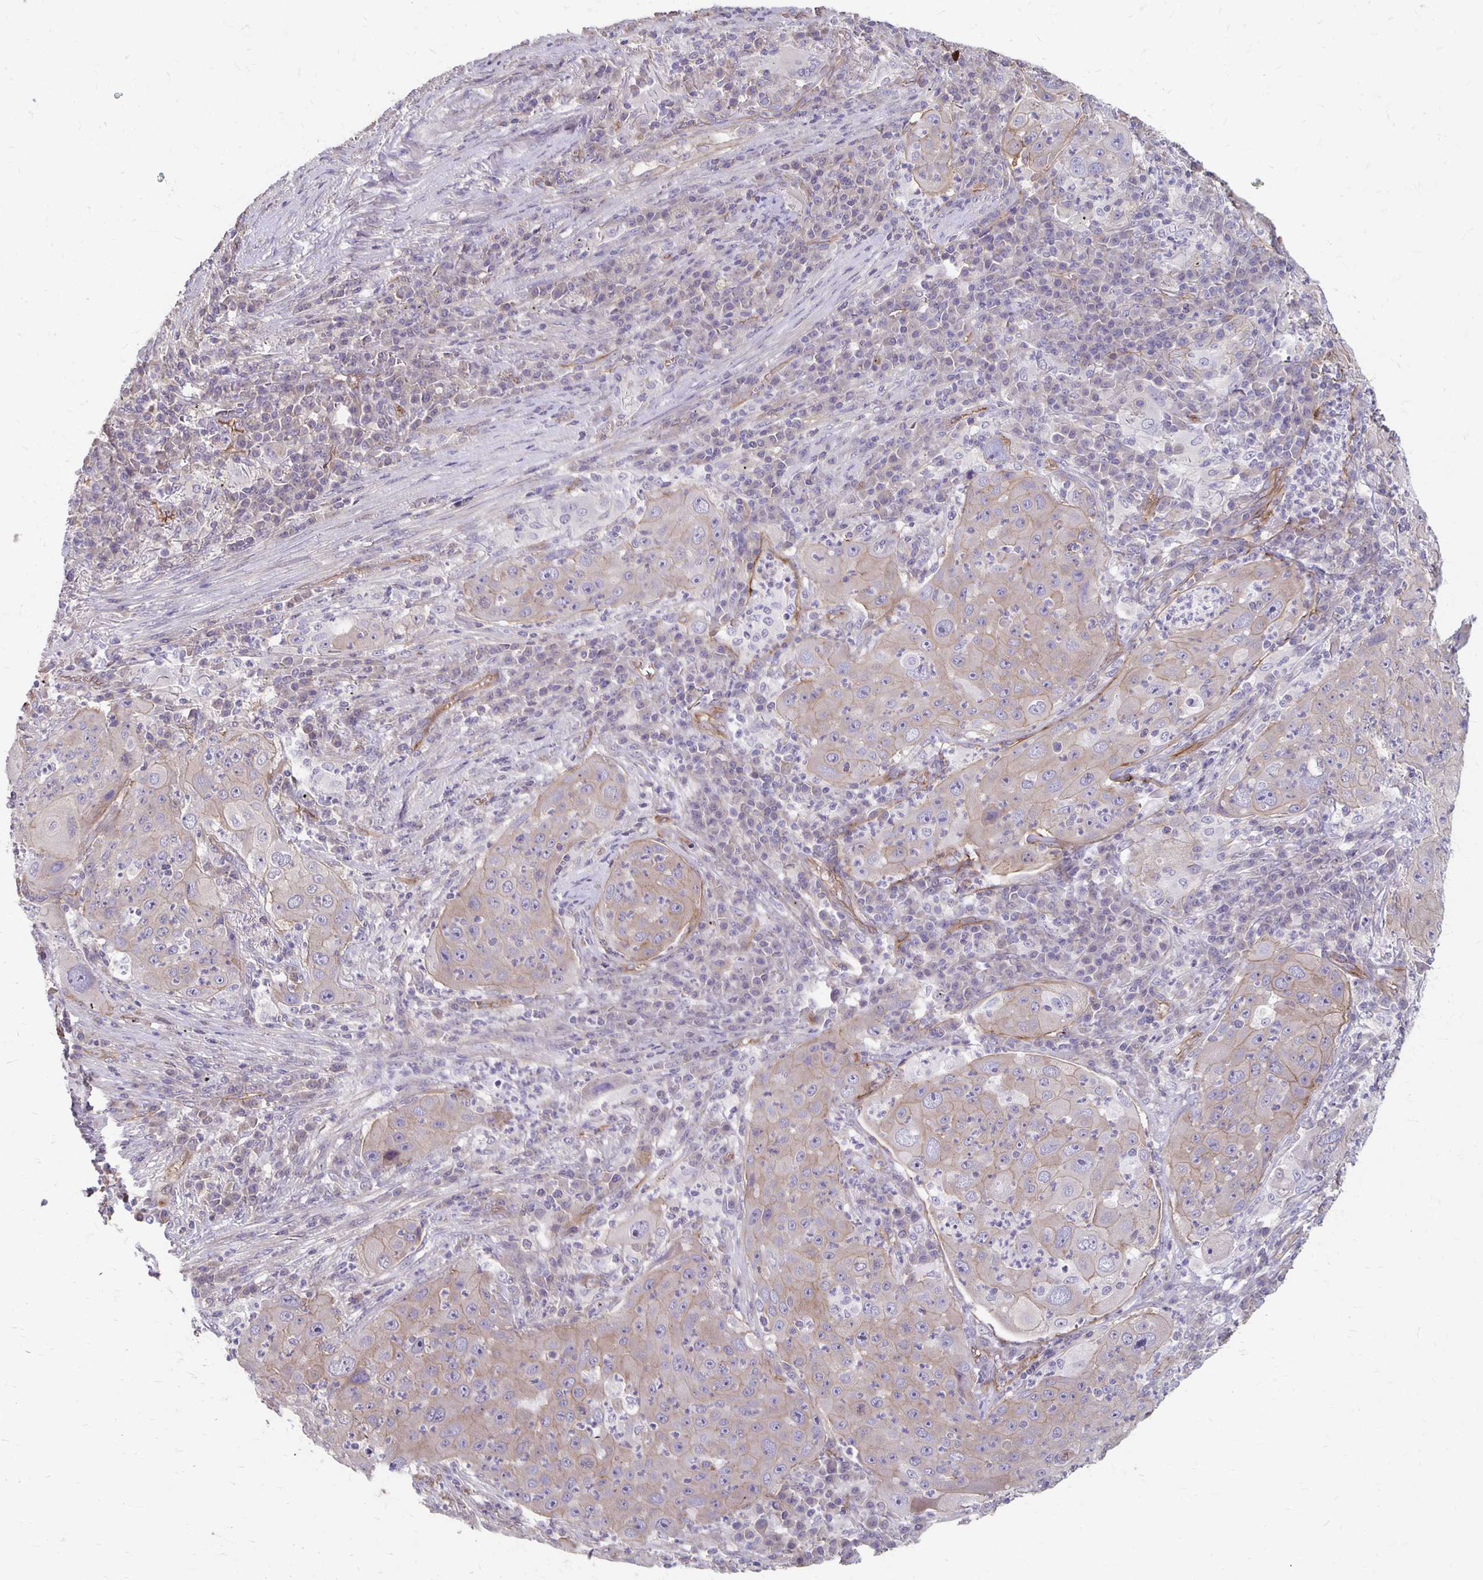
{"staining": {"intensity": "weak", "quantity": "25%-75%", "location": "cytoplasmic/membranous"}, "tissue": "lung cancer", "cell_type": "Tumor cells", "image_type": "cancer", "snomed": [{"axis": "morphology", "description": "Squamous cell carcinoma, NOS"}, {"axis": "topography", "description": "Lung"}], "caption": "An immunohistochemistry (IHC) photomicrograph of tumor tissue is shown. Protein staining in brown highlights weak cytoplasmic/membranous positivity in lung squamous cell carcinoma within tumor cells.", "gene": "PPP1R3E", "patient": {"sex": "female", "age": 59}}